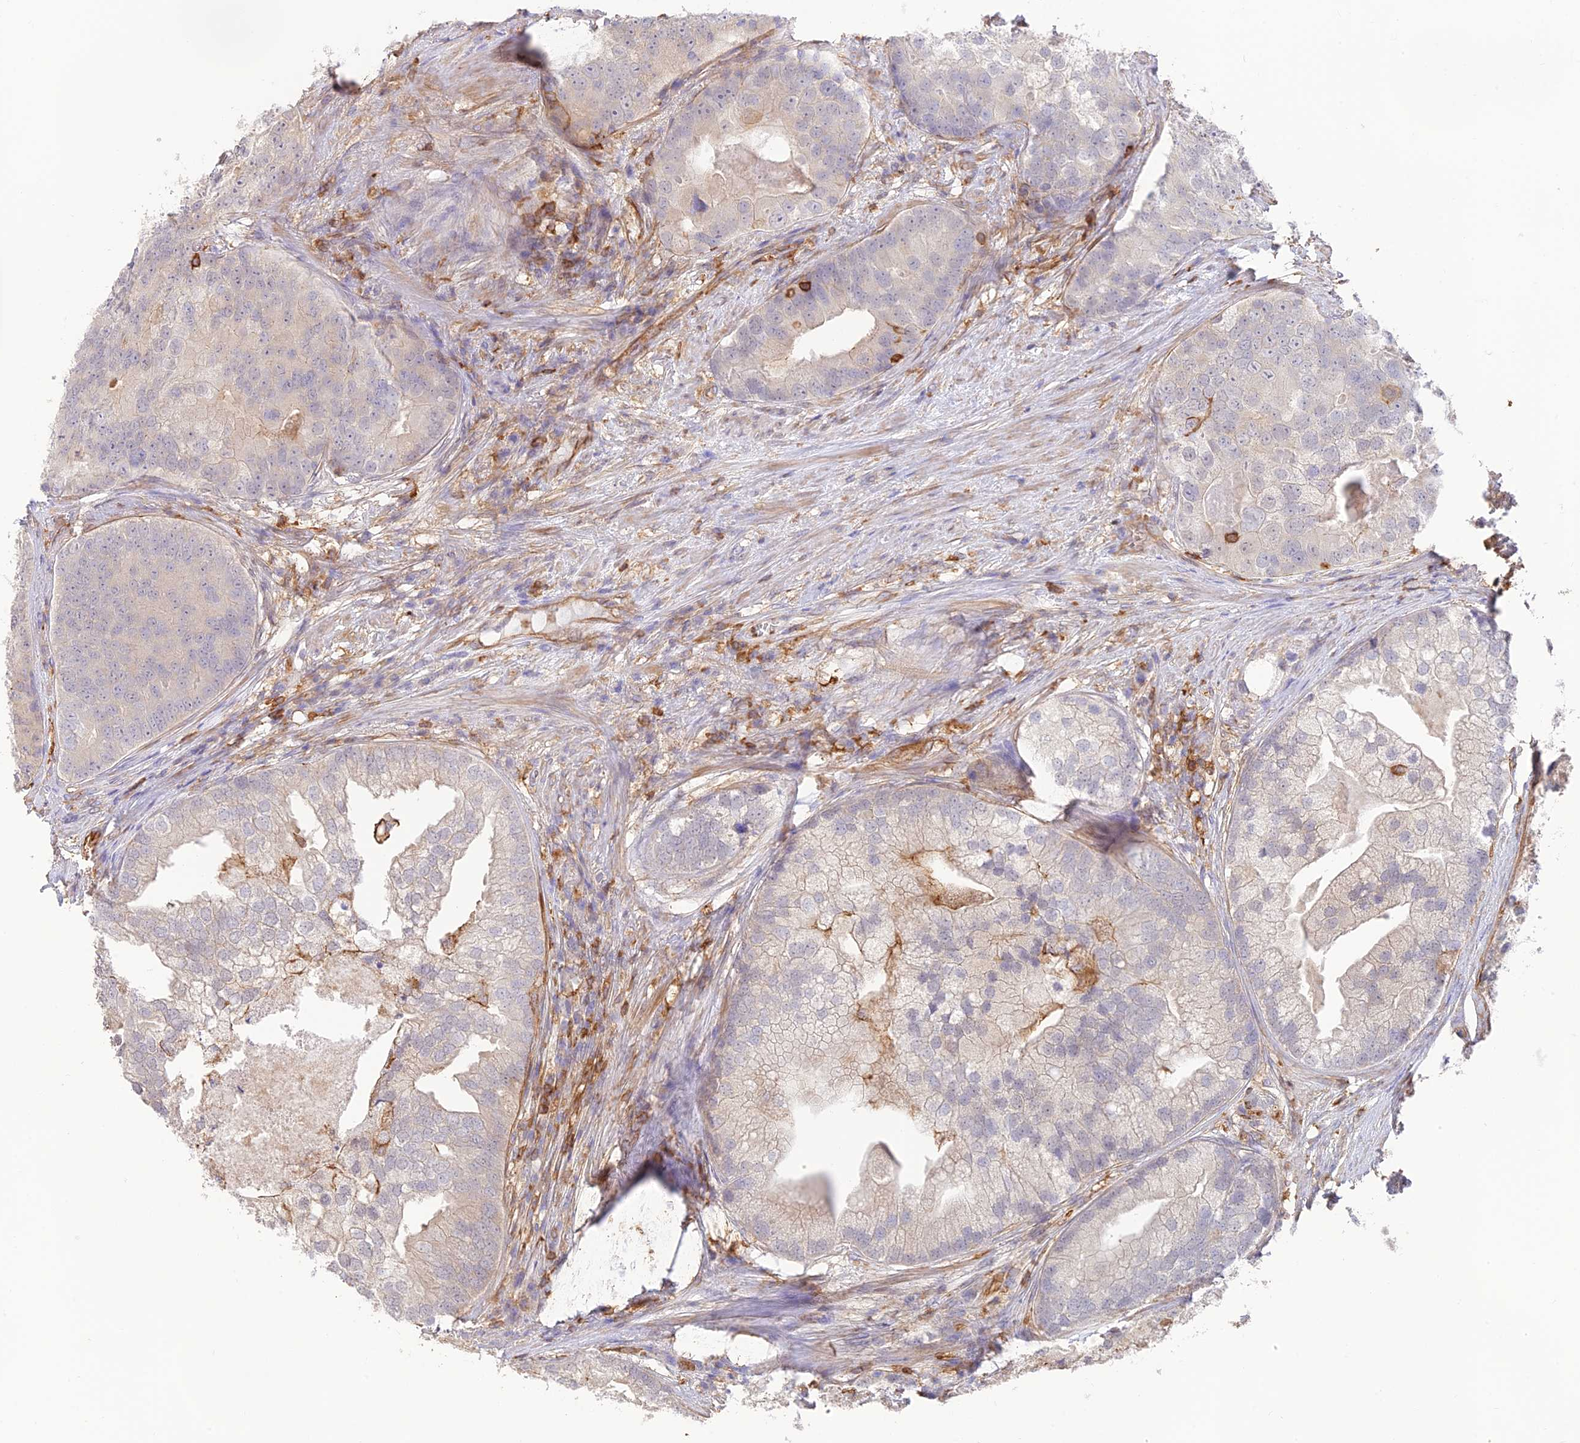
{"staining": {"intensity": "weak", "quantity": "<25%", "location": "cytoplasmic/membranous"}, "tissue": "prostate cancer", "cell_type": "Tumor cells", "image_type": "cancer", "snomed": [{"axis": "morphology", "description": "Adenocarcinoma, High grade"}, {"axis": "topography", "description": "Prostate"}], "caption": "A micrograph of human prostate high-grade adenocarcinoma is negative for staining in tumor cells.", "gene": "DENND1C", "patient": {"sex": "male", "age": 62}}